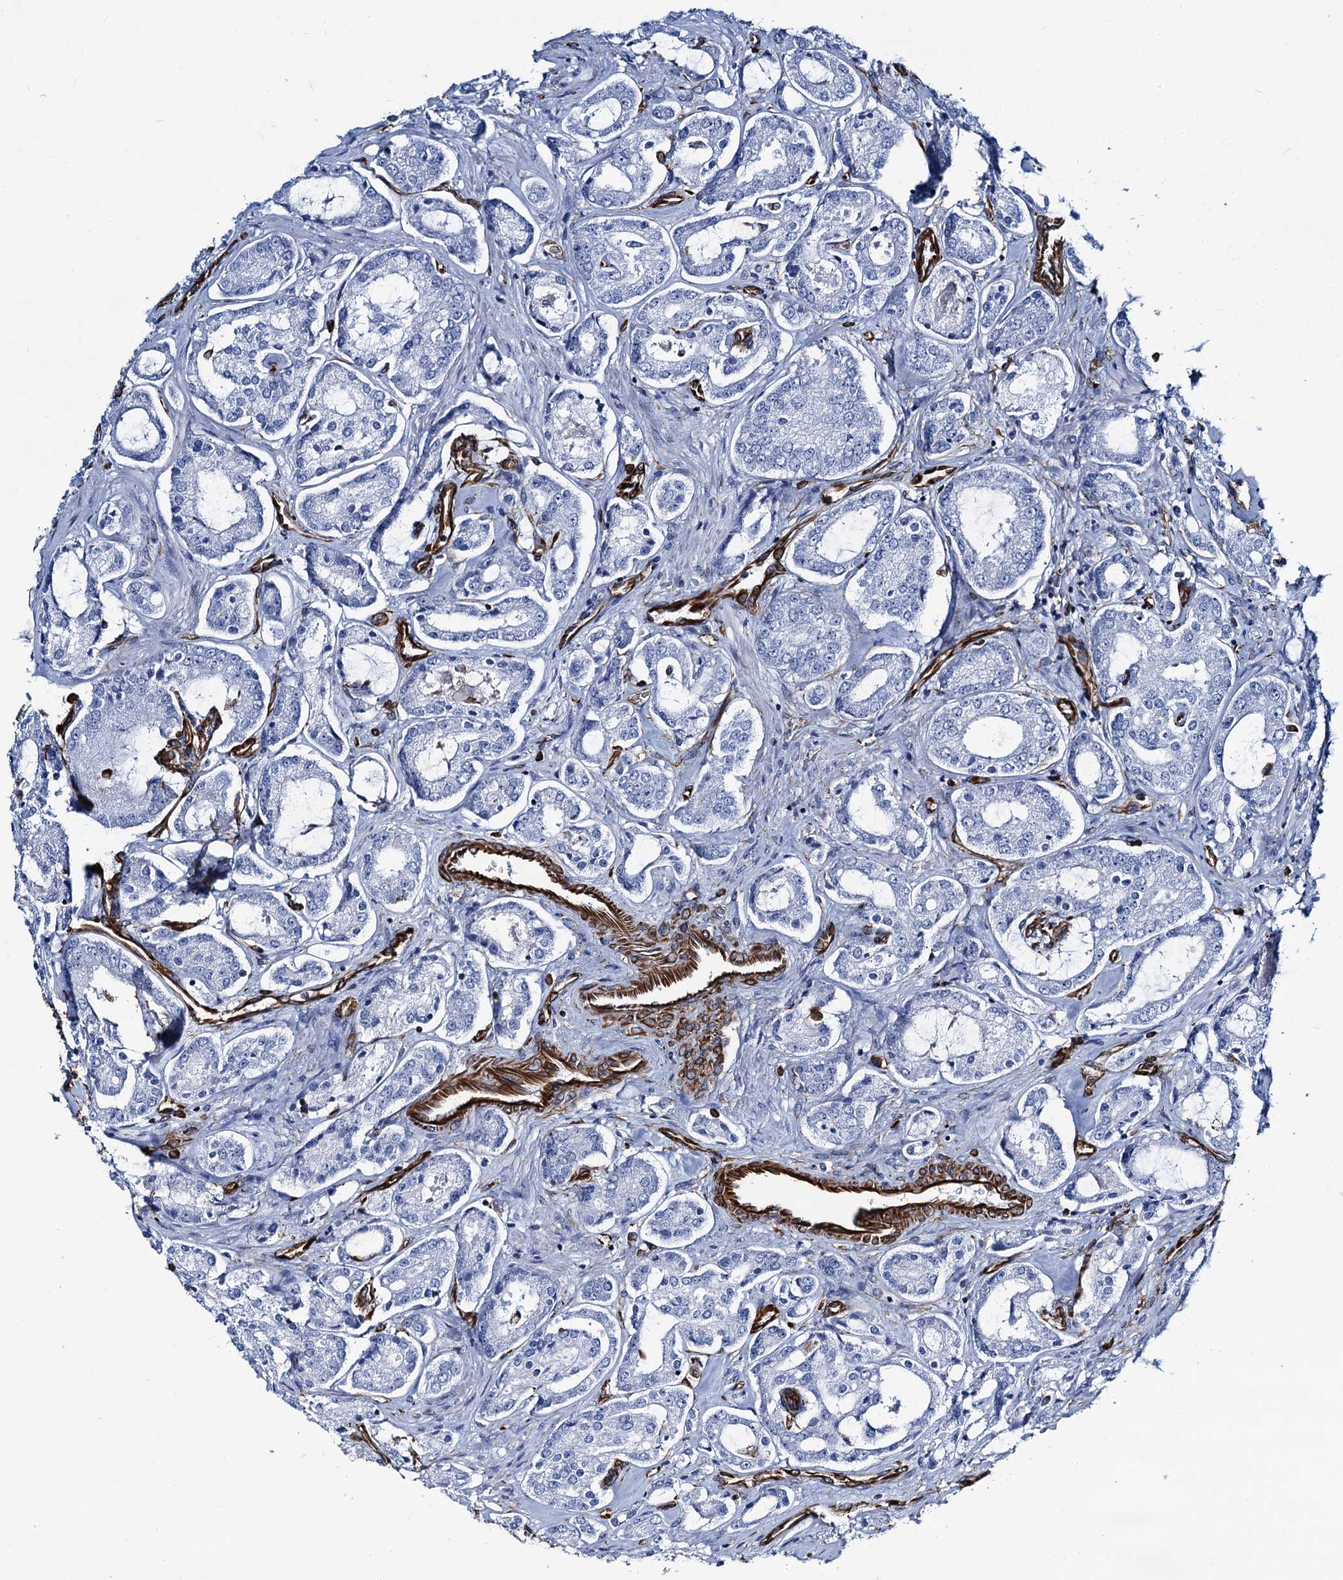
{"staining": {"intensity": "negative", "quantity": "none", "location": "none"}, "tissue": "prostate cancer", "cell_type": "Tumor cells", "image_type": "cancer", "snomed": [{"axis": "morphology", "description": "Adenocarcinoma, Low grade"}, {"axis": "topography", "description": "Prostate"}], "caption": "Immunohistochemical staining of human low-grade adenocarcinoma (prostate) displays no significant expression in tumor cells.", "gene": "PGM2", "patient": {"sex": "male", "age": 68}}